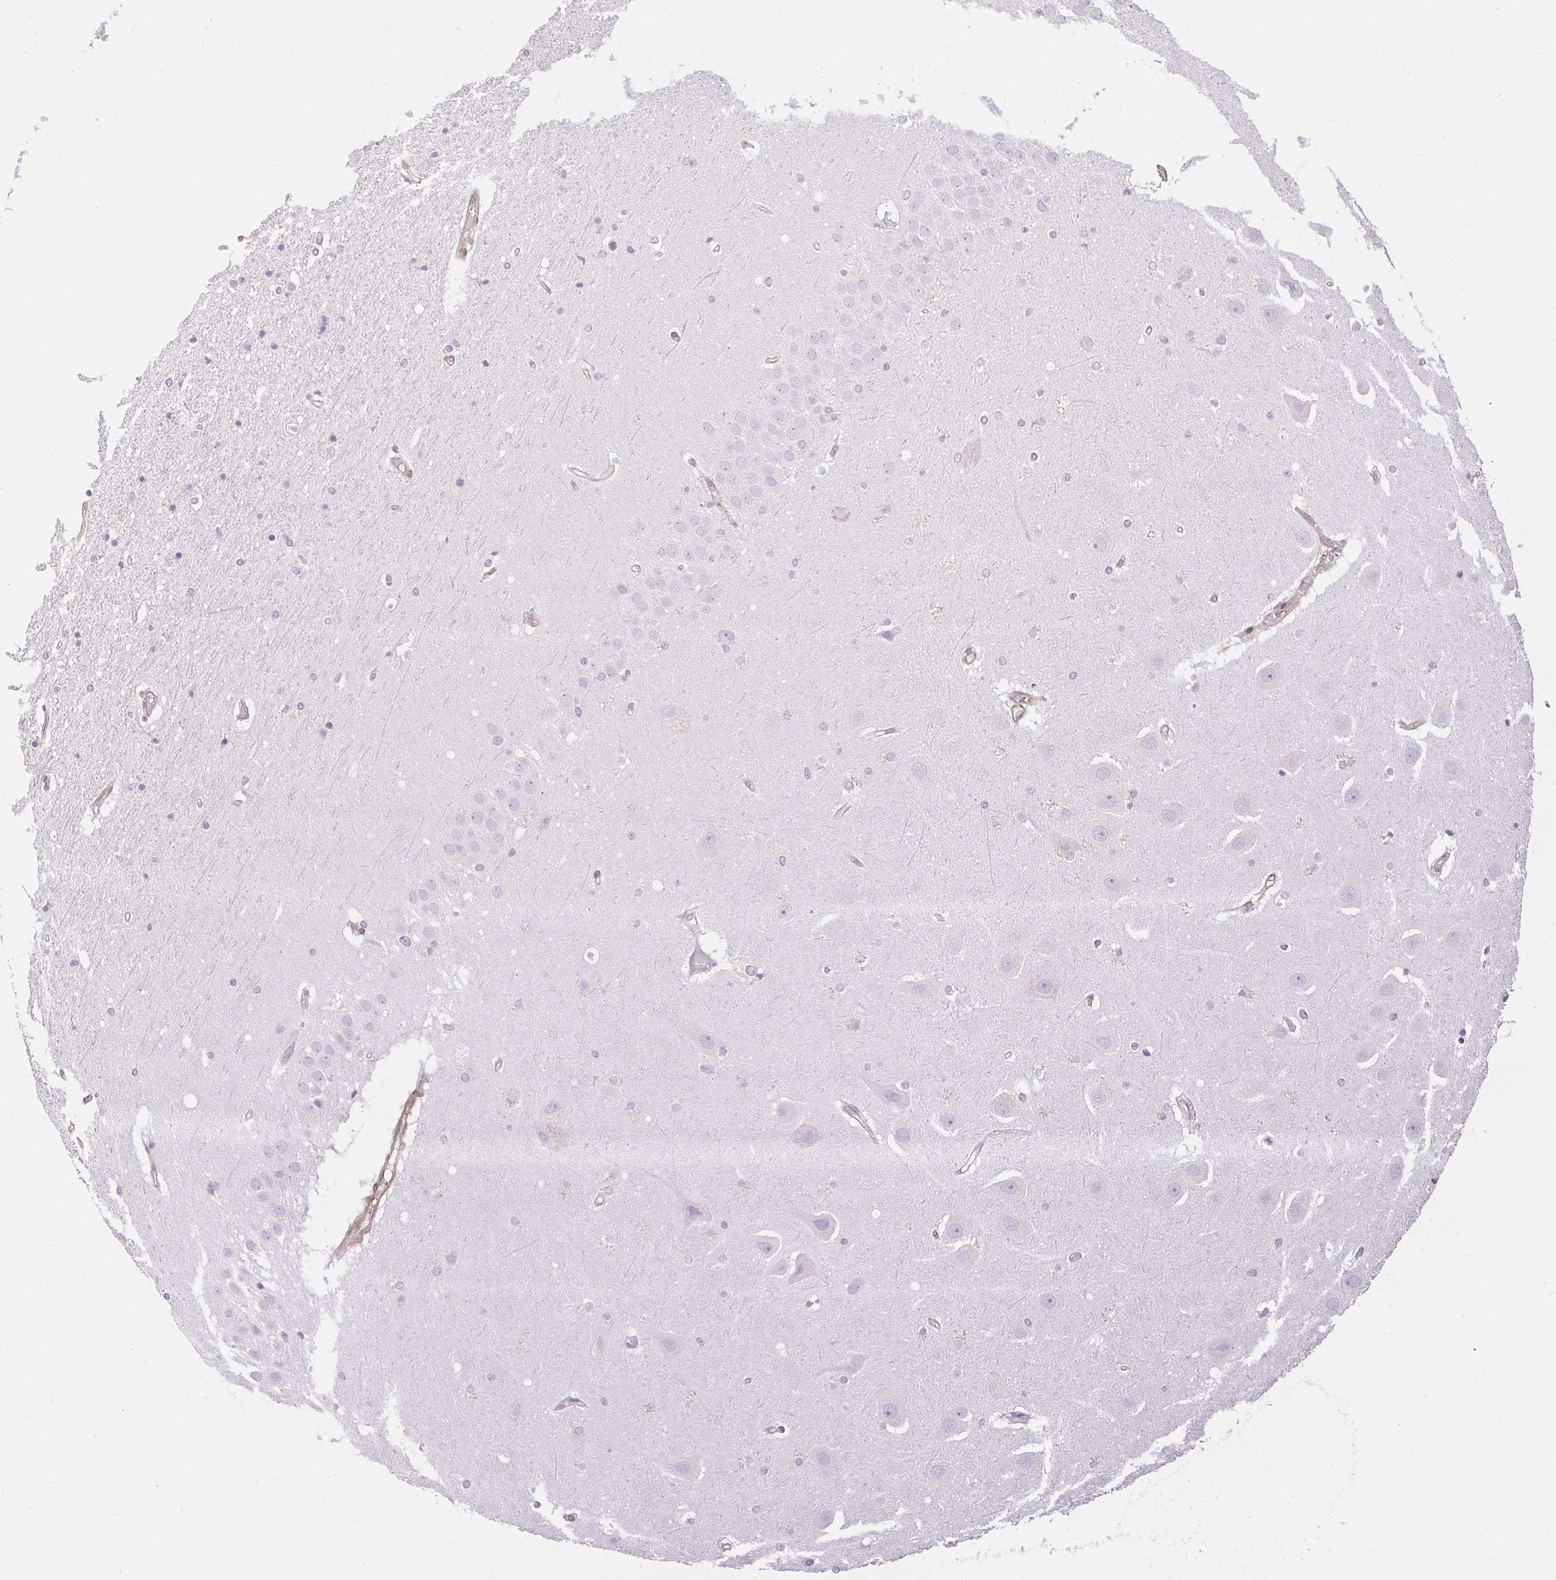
{"staining": {"intensity": "negative", "quantity": "none", "location": "none"}, "tissue": "hippocampus", "cell_type": "Glial cells", "image_type": "normal", "snomed": [{"axis": "morphology", "description": "Normal tissue, NOS"}, {"axis": "topography", "description": "Hippocampus"}], "caption": "Micrograph shows no protein positivity in glial cells of unremarkable hippocampus.", "gene": "PRL", "patient": {"sex": "male", "age": 63}}